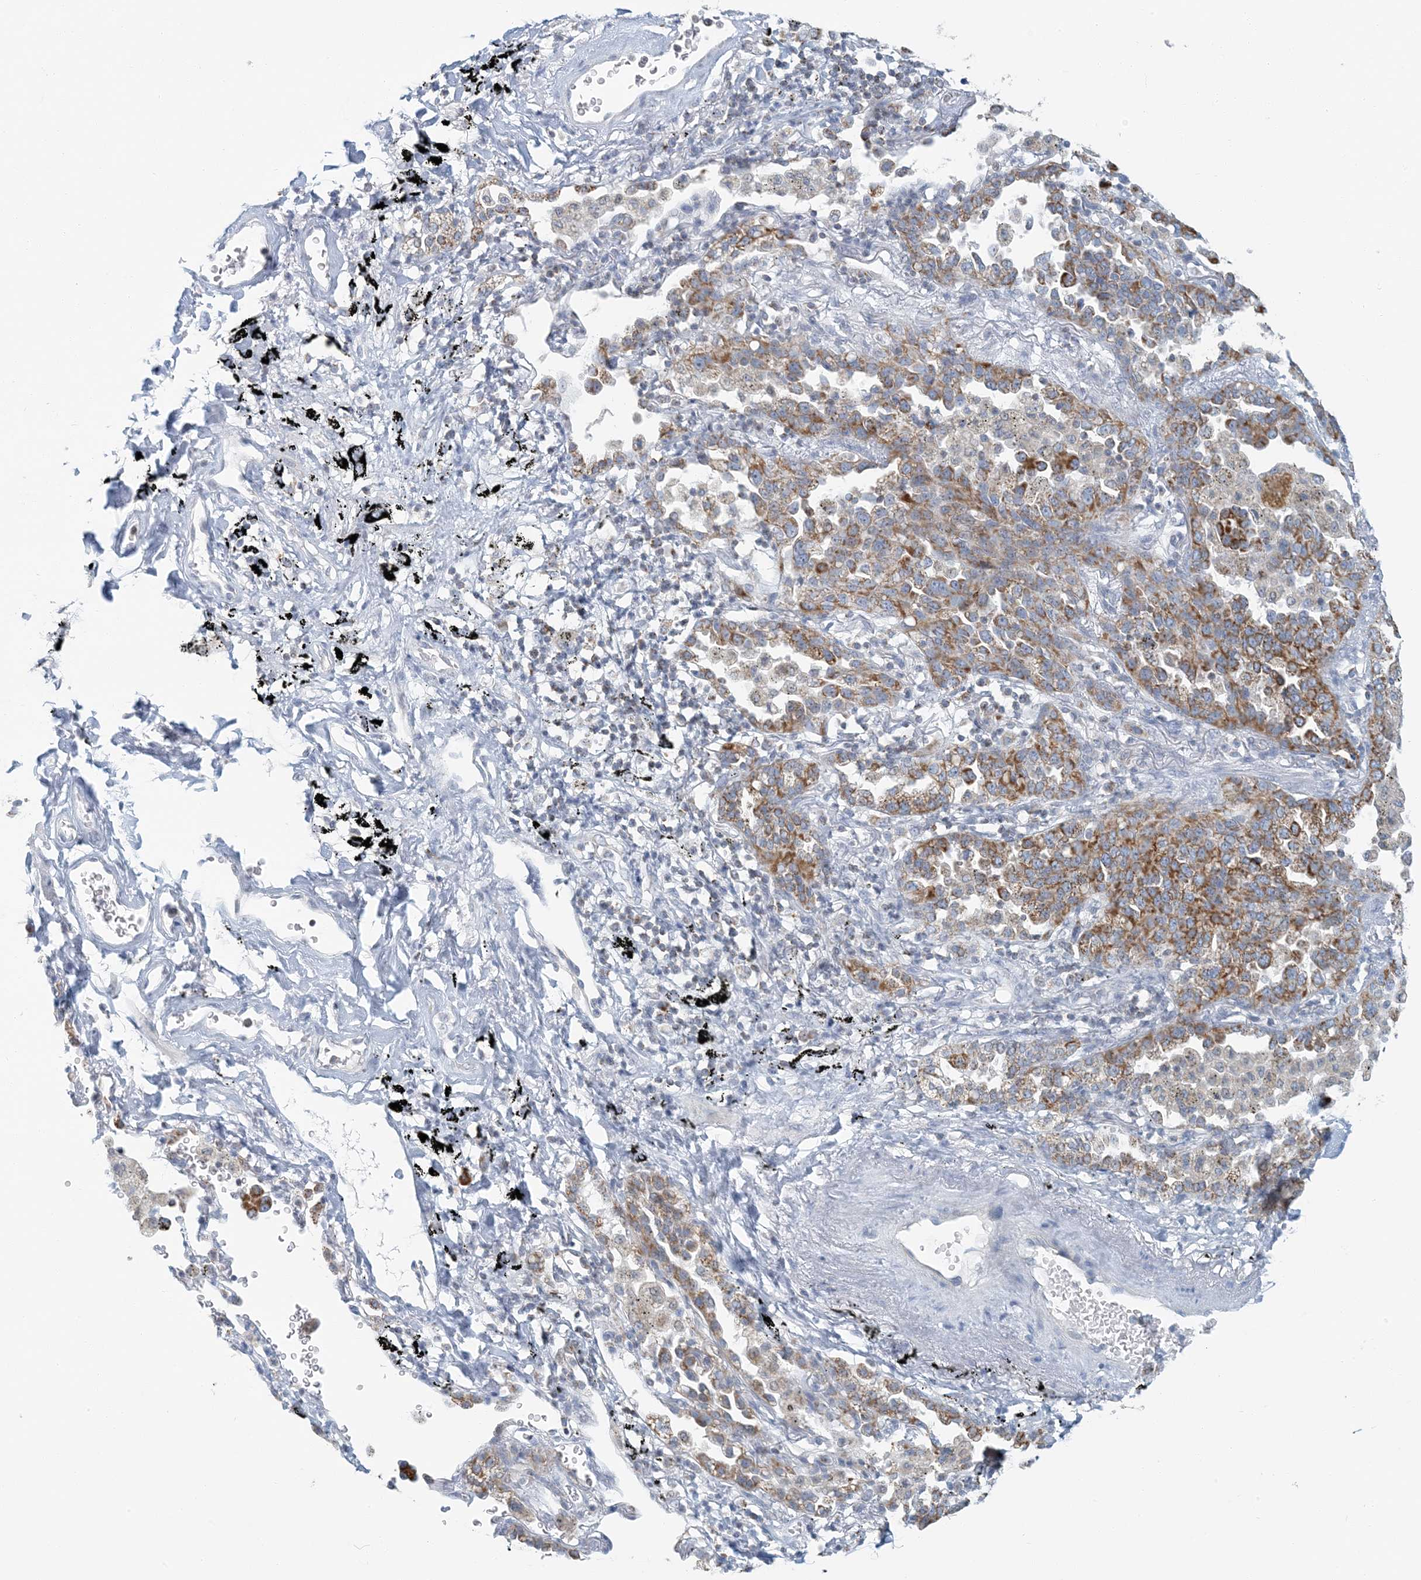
{"staining": {"intensity": "moderate", "quantity": ">75%", "location": "cytoplasmic/membranous"}, "tissue": "lung cancer", "cell_type": "Tumor cells", "image_type": "cancer", "snomed": [{"axis": "morphology", "description": "Normal tissue, NOS"}, {"axis": "morphology", "description": "Adenocarcinoma, NOS"}, {"axis": "topography", "description": "Lung"}], "caption": "The micrograph displays immunohistochemical staining of lung adenocarcinoma. There is moderate cytoplasmic/membranous positivity is present in about >75% of tumor cells.", "gene": "BDH1", "patient": {"sex": "male", "age": 59}}